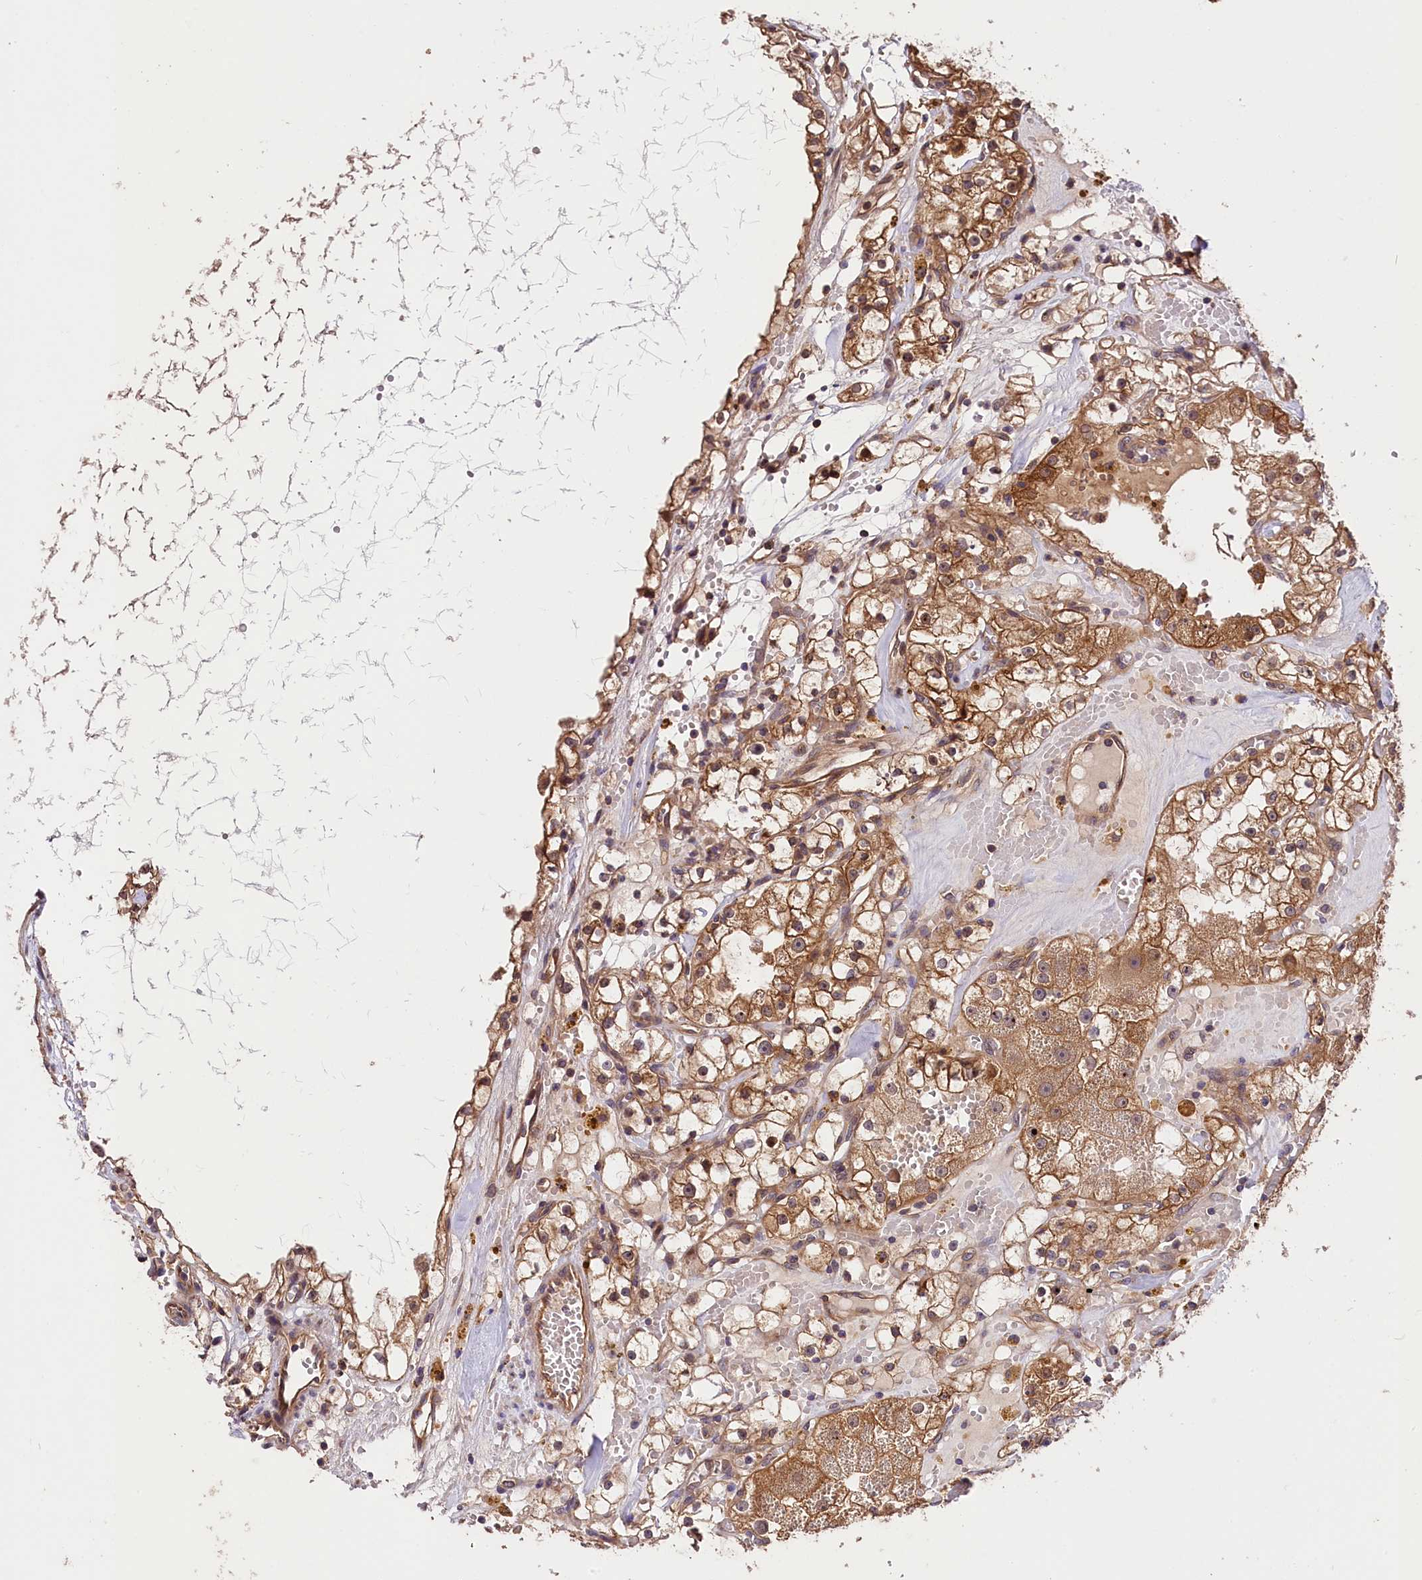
{"staining": {"intensity": "moderate", "quantity": ">75%", "location": "cytoplasmic/membranous"}, "tissue": "renal cancer", "cell_type": "Tumor cells", "image_type": "cancer", "snomed": [{"axis": "morphology", "description": "Adenocarcinoma, NOS"}, {"axis": "topography", "description": "Kidney"}], "caption": "Renal cancer (adenocarcinoma) stained with a protein marker reveals moderate staining in tumor cells.", "gene": "CES3", "patient": {"sex": "male", "age": 56}}